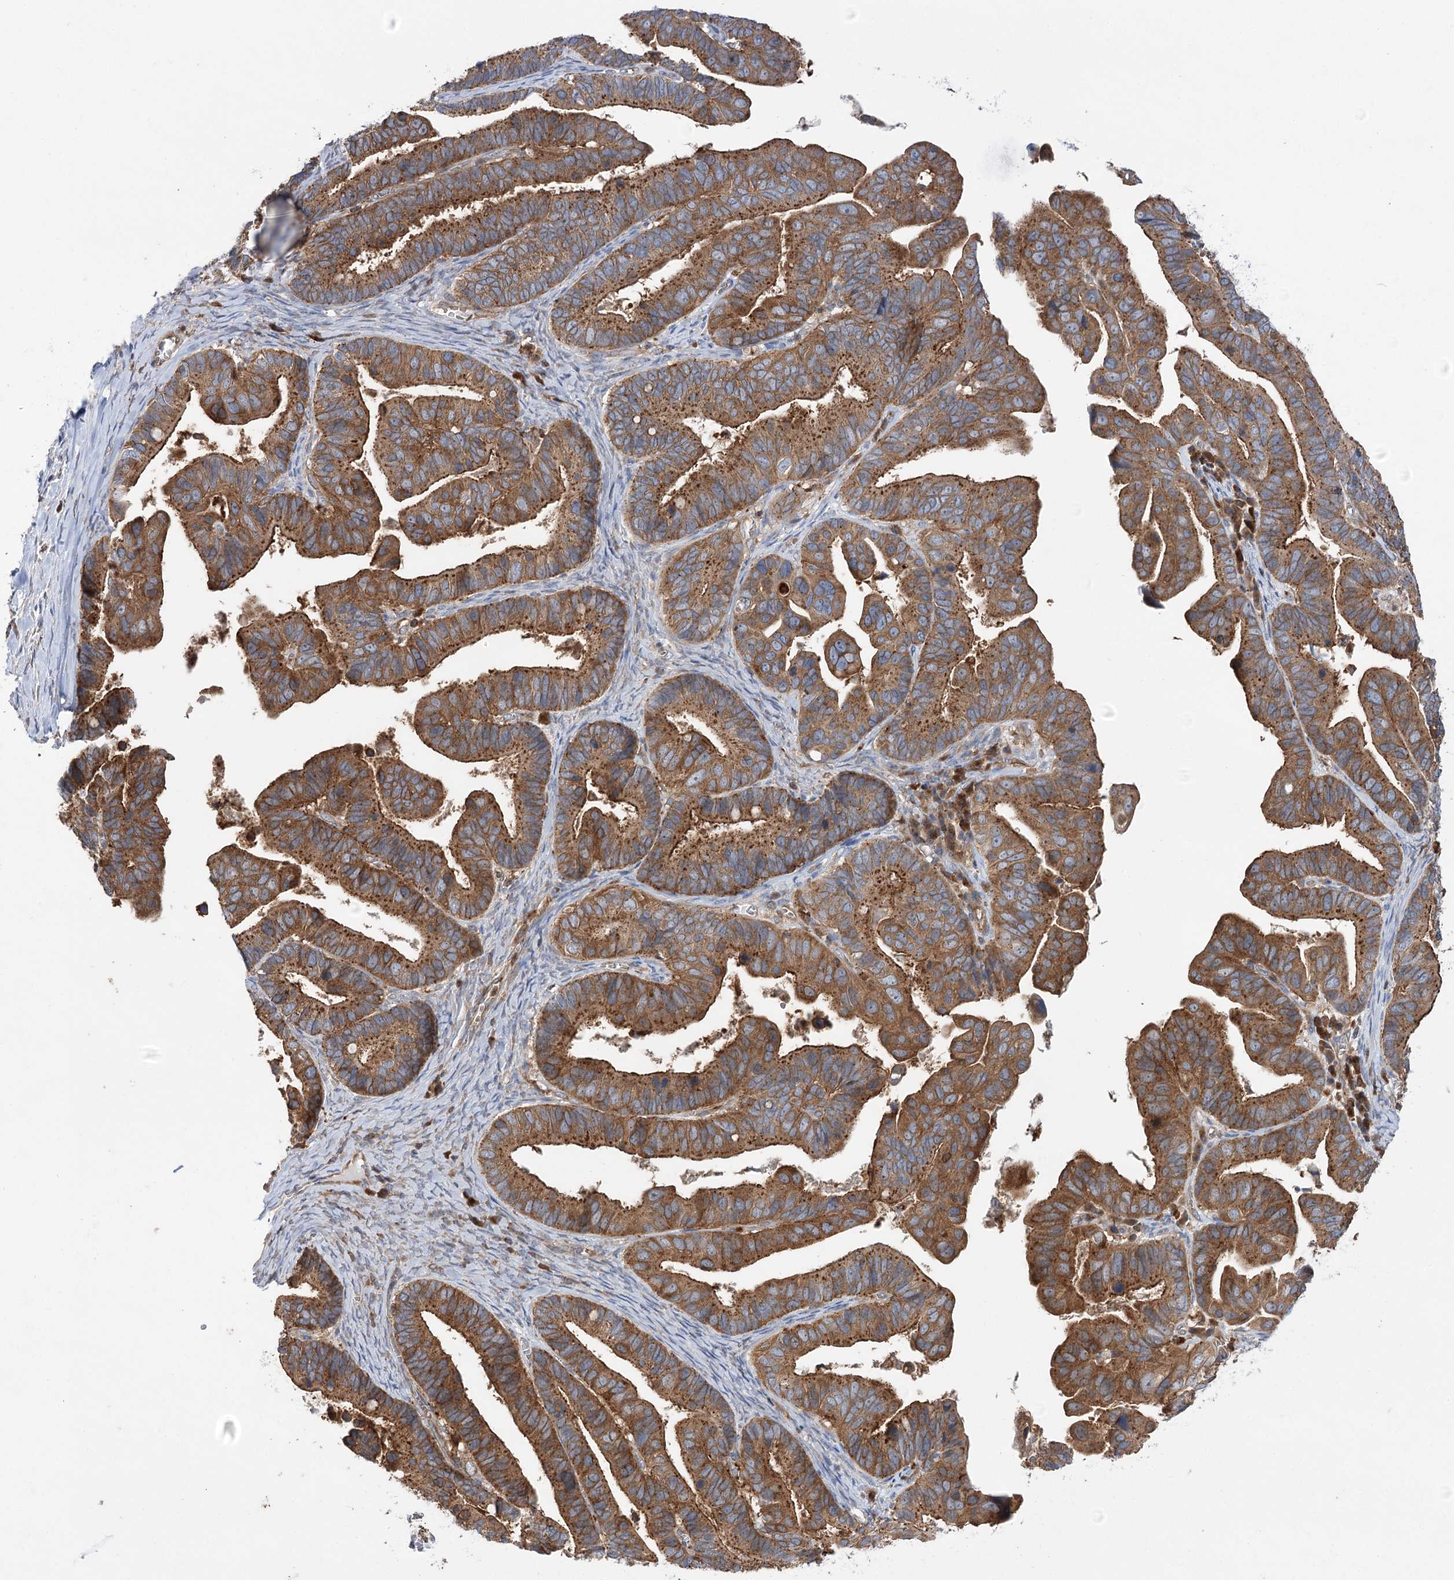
{"staining": {"intensity": "moderate", "quantity": ">75%", "location": "cytoplasmic/membranous"}, "tissue": "ovarian cancer", "cell_type": "Tumor cells", "image_type": "cancer", "snomed": [{"axis": "morphology", "description": "Cystadenocarcinoma, serous, NOS"}, {"axis": "topography", "description": "Ovary"}], "caption": "Immunohistochemical staining of ovarian cancer displays medium levels of moderate cytoplasmic/membranous staining in approximately >75% of tumor cells.", "gene": "VPS37B", "patient": {"sex": "female", "age": 56}}